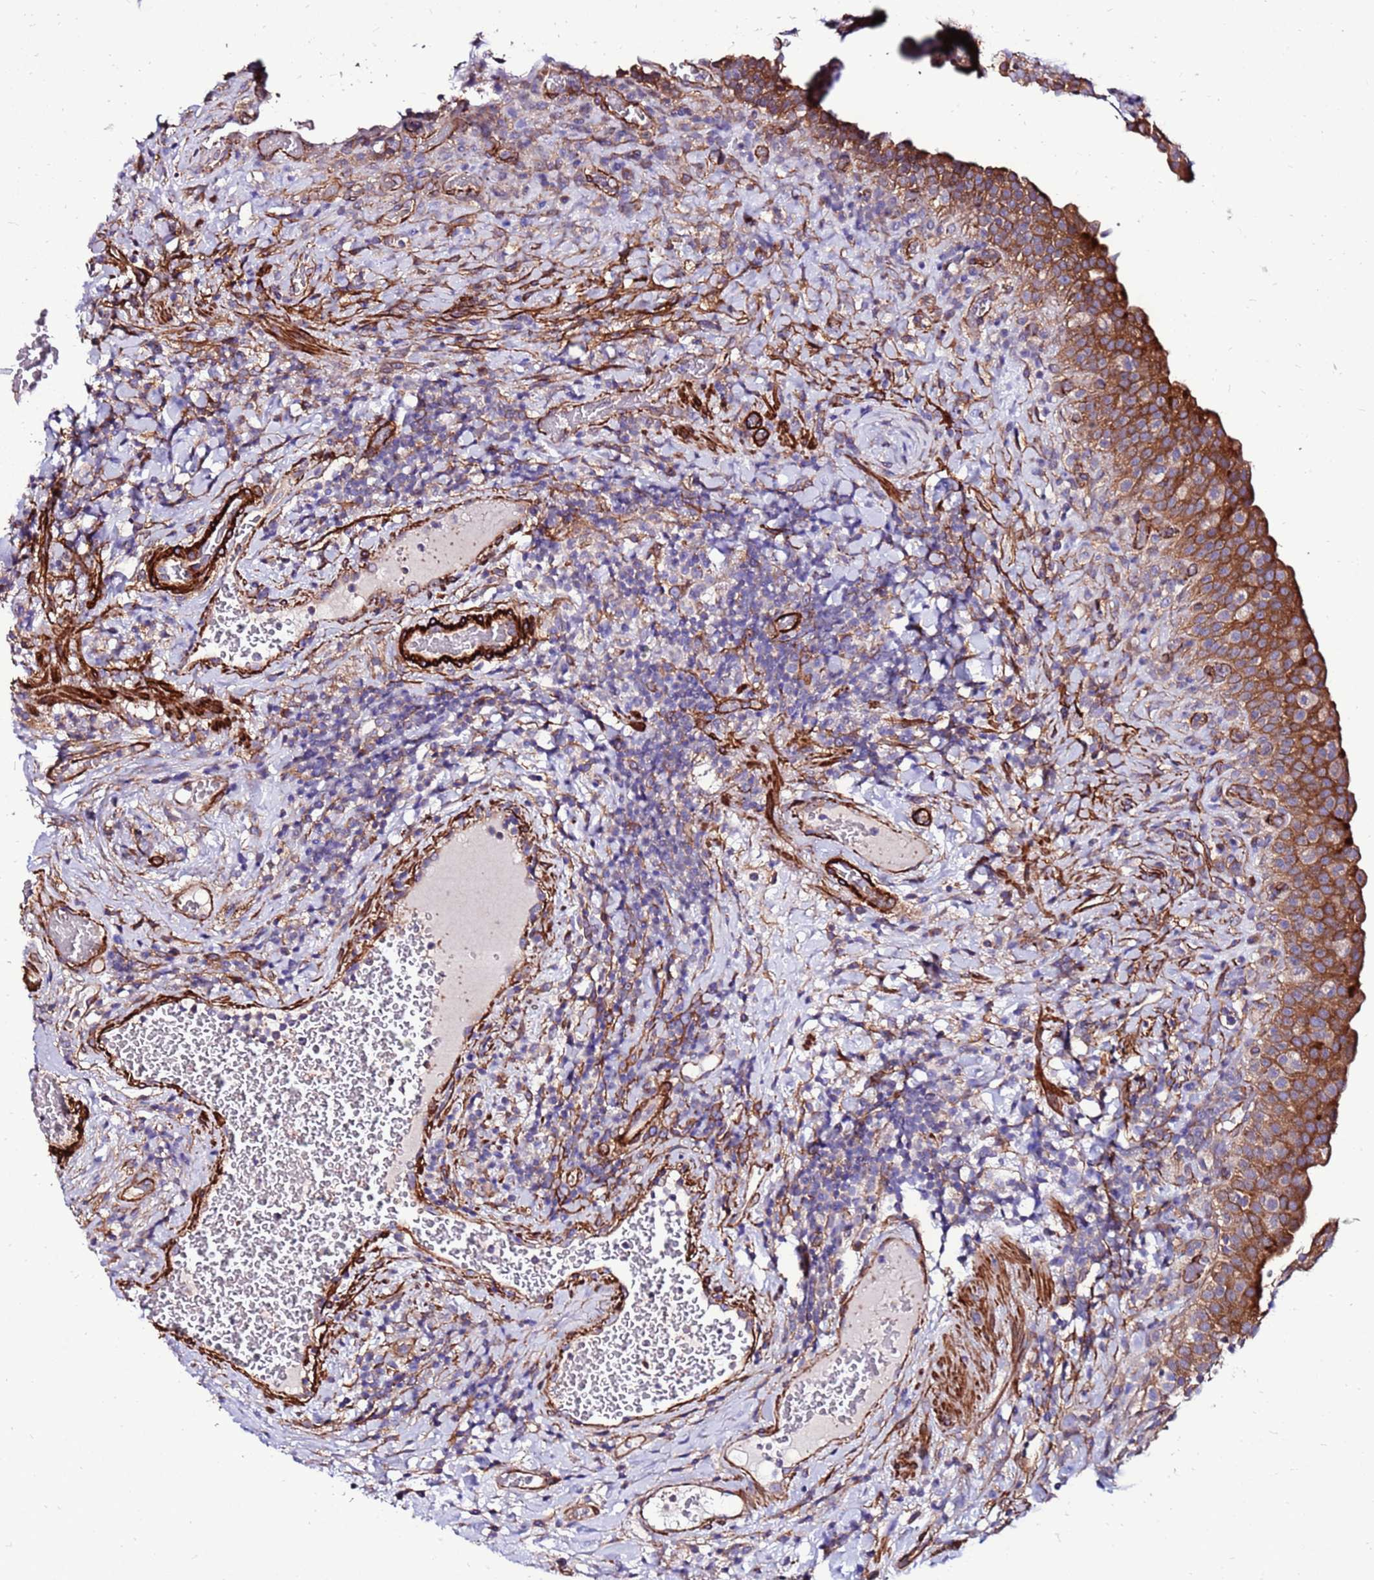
{"staining": {"intensity": "strong", "quantity": ">75%", "location": "cytoplasmic/membranous"}, "tissue": "urinary bladder", "cell_type": "Urothelial cells", "image_type": "normal", "snomed": [{"axis": "morphology", "description": "Normal tissue, NOS"}, {"axis": "morphology", "description": "Urothelial carcinoma, High grade"}, {"axis": "topography", "description": "Urinary bladder"}], "caption": "Urothelial cells show strong cytoplasmic/membranous positivity in about >75% of cells in normal urinary bladder. (Stains: DAB in brown, nuclei in blue, Microscopy: brightfield microscopy at high magnification).", "gene": "EI24", "patient": {"sex": "female", "age": 60}}